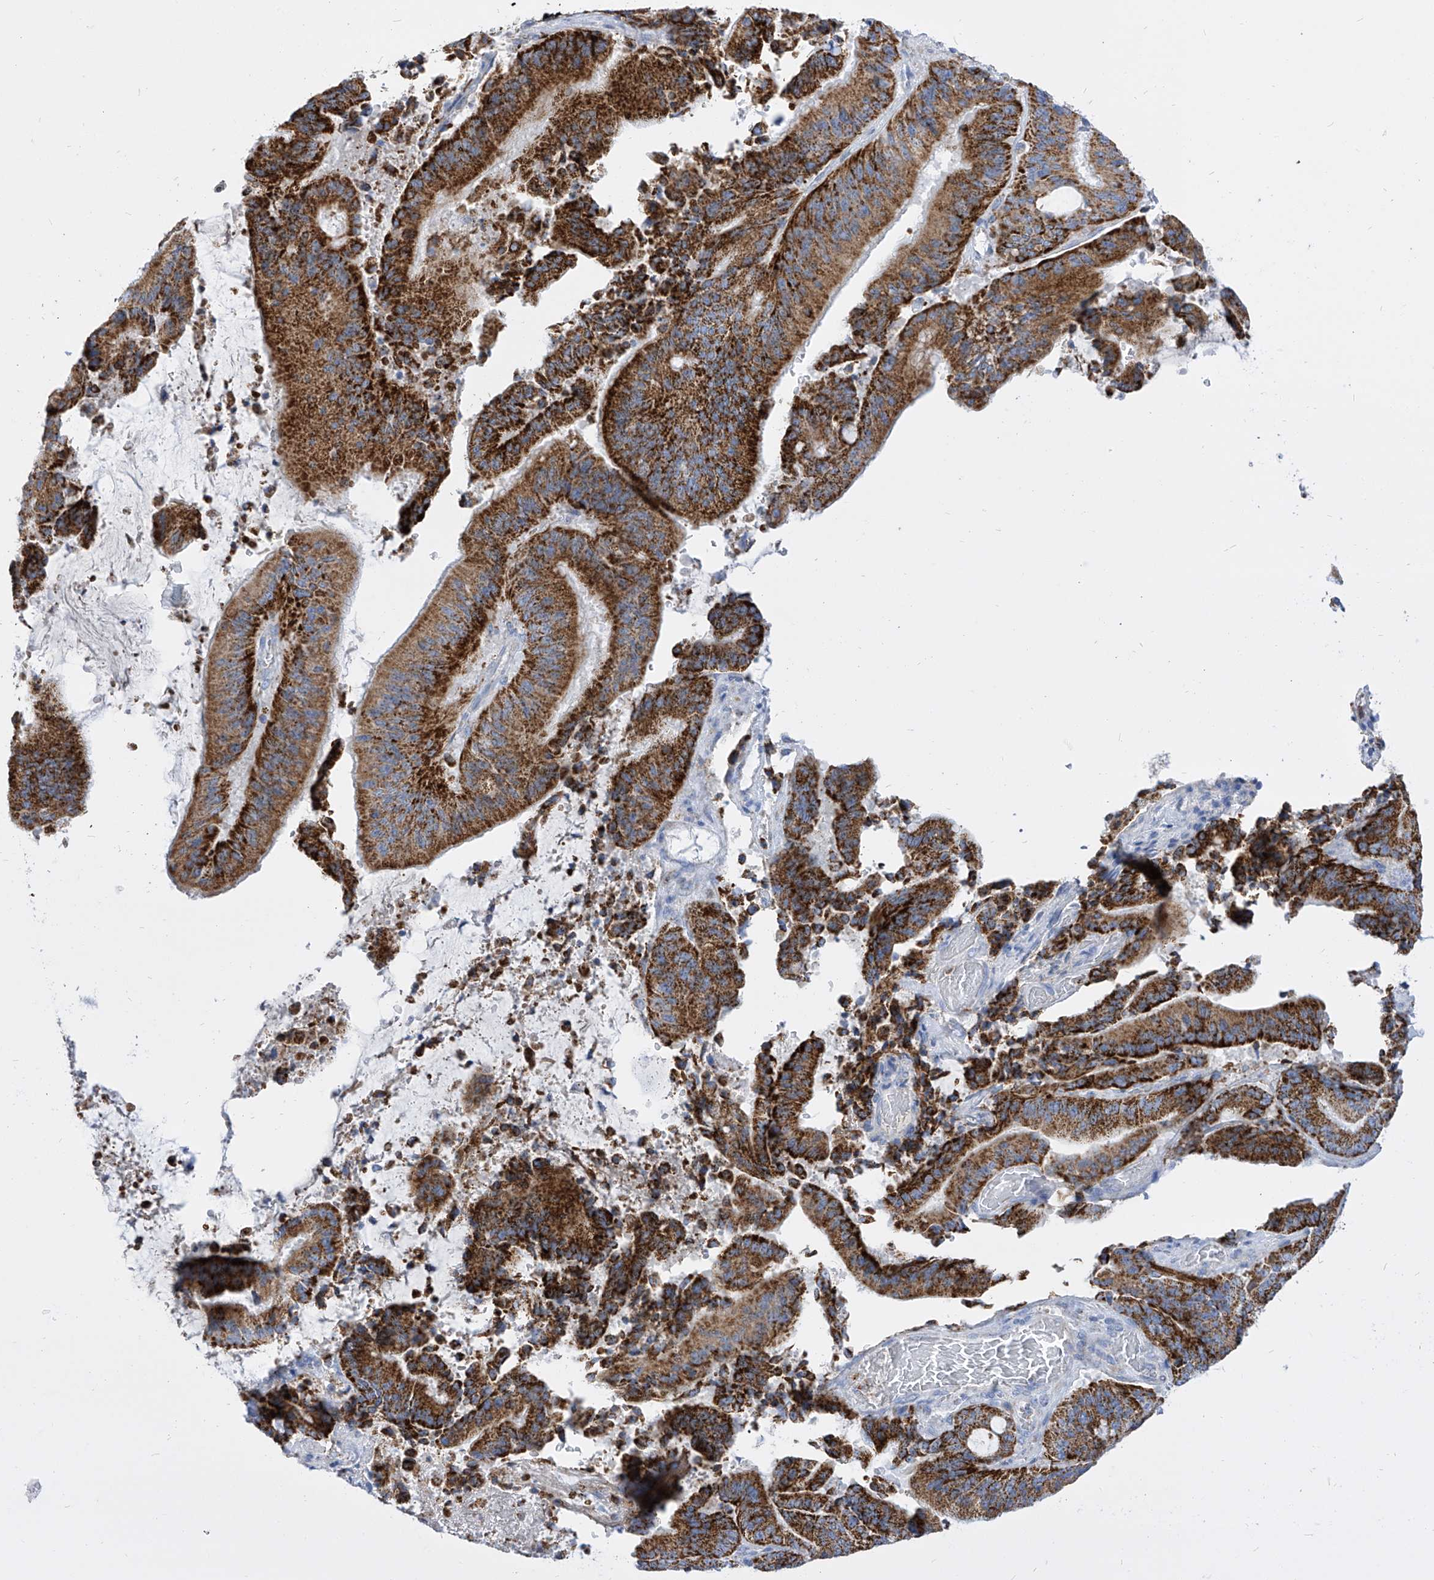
{"staining": {"intensity": "strong", "quantity": ">75%", "location": "cytoplasmic/membranous"}, "tissue": "liver cancer", "cell_type": "Tumor cells", "image_type": "cancer", "snomed": [{"axis": "morphology", "description": "Normal tissue, NOS"}, {"axis": "morphology", "description": "Cholangiocarcinoma"}, {"axis": "topography", "description": "Liver"}, {"axis": "topography", "description": "Peripheral nerve tissue"}], "caption": "Human liver cancer stained for a protein (brown) displays strong cytoplasmic/membranous positive staining in about >75% of tumor cells.", "gene": "COQ3", "patient": {"sex": "female", "age": 73}}